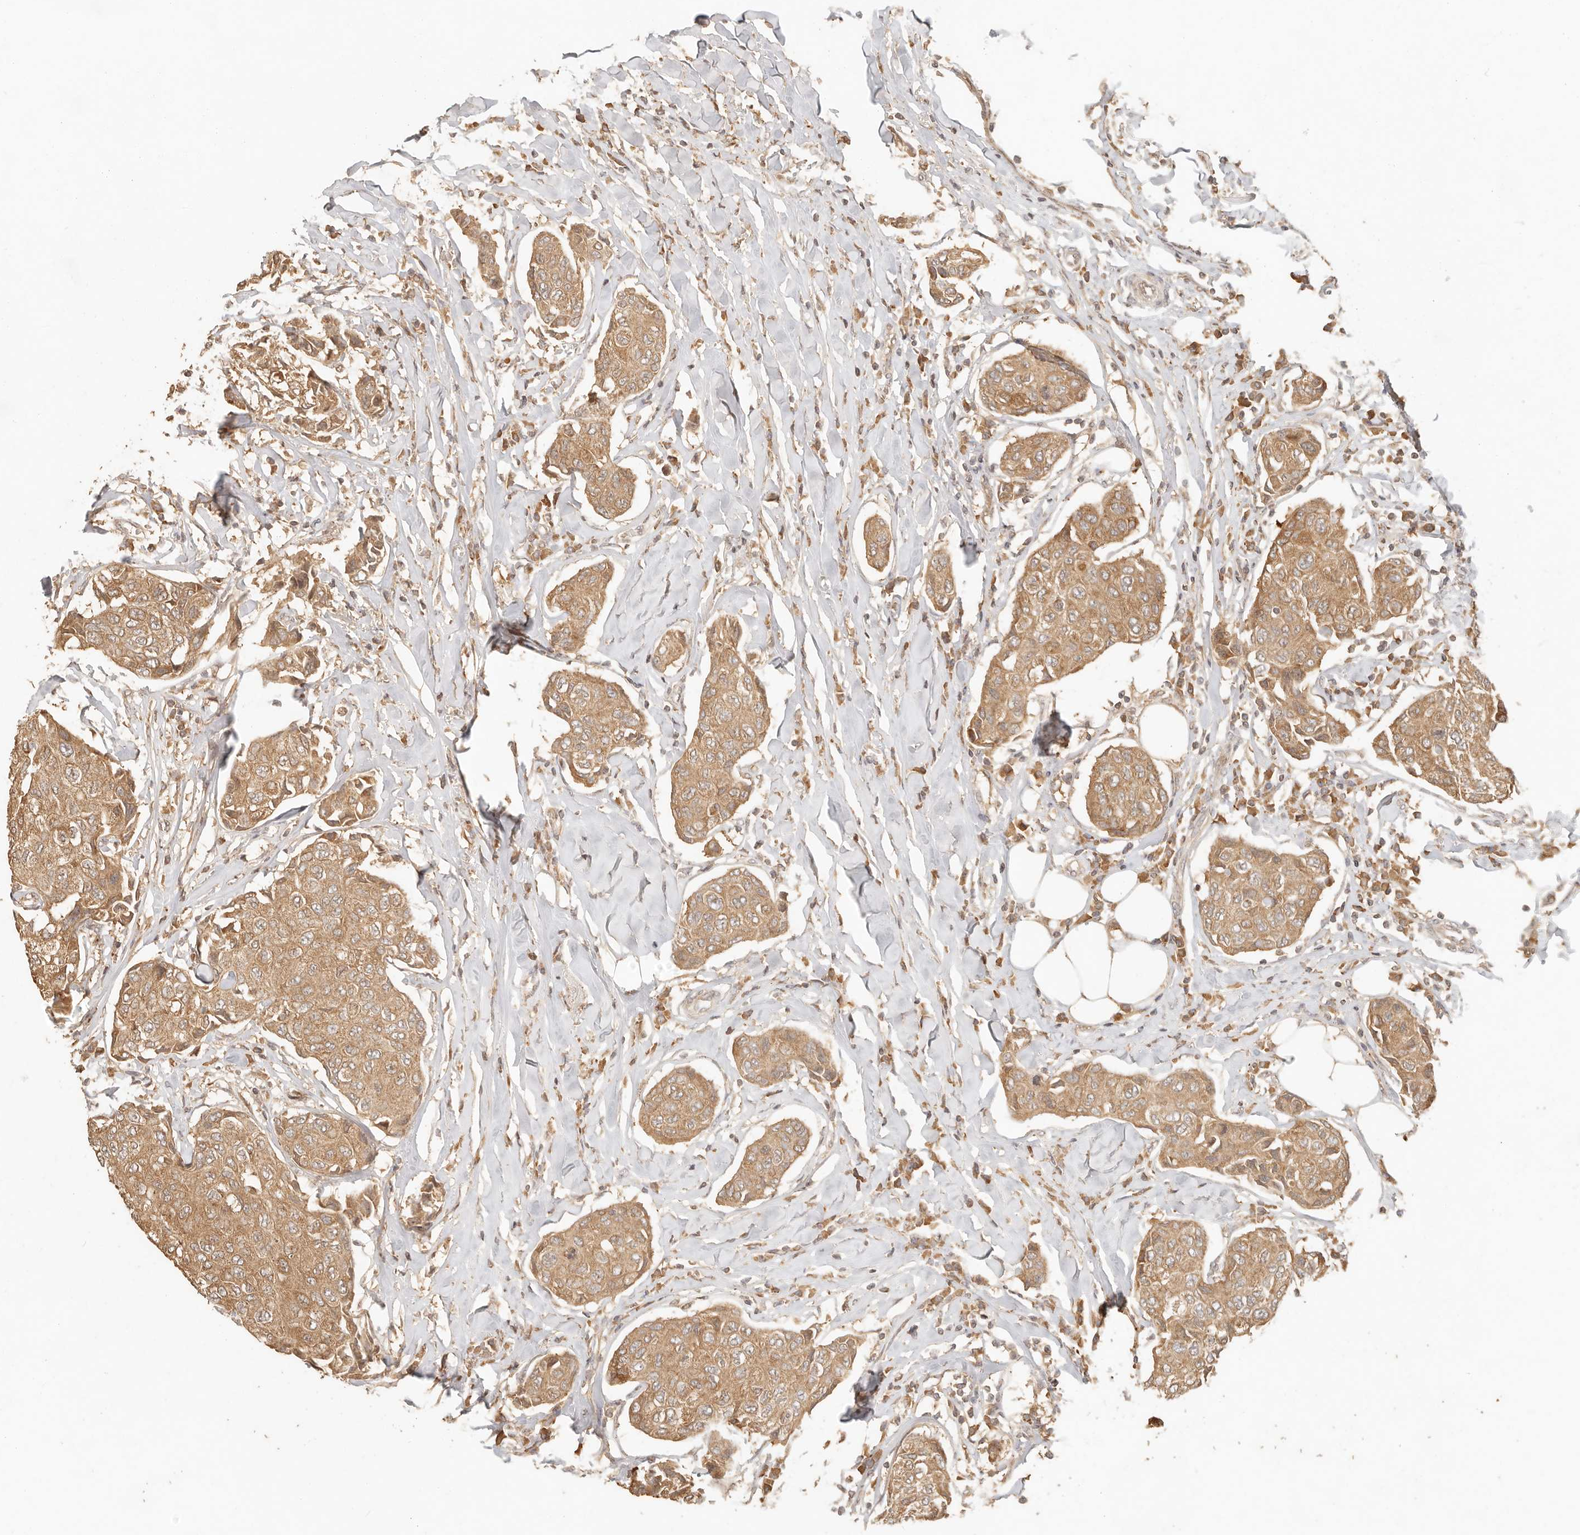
{"staining": {"intensity": "moderate", "quantity": ">75%", "location": "cytoplasmic/membranous"}, "tissue": "breast cancer", "cell_type": "Tumor cells", "image_type": "cancer", "snomed": [{"axis": "morphology", "description": "Duct carcinoma"}, {"axis": "topography", "description": "Breast"}], "caption": "Breast intraductal carcinoma was stained to show a protein in brown. There is medium levels of moderate cytoplasmic/membranous expression in about >75% of tumor cells.", "gene": "INTS11", "patient": {"sex": "female", "age": 80}}